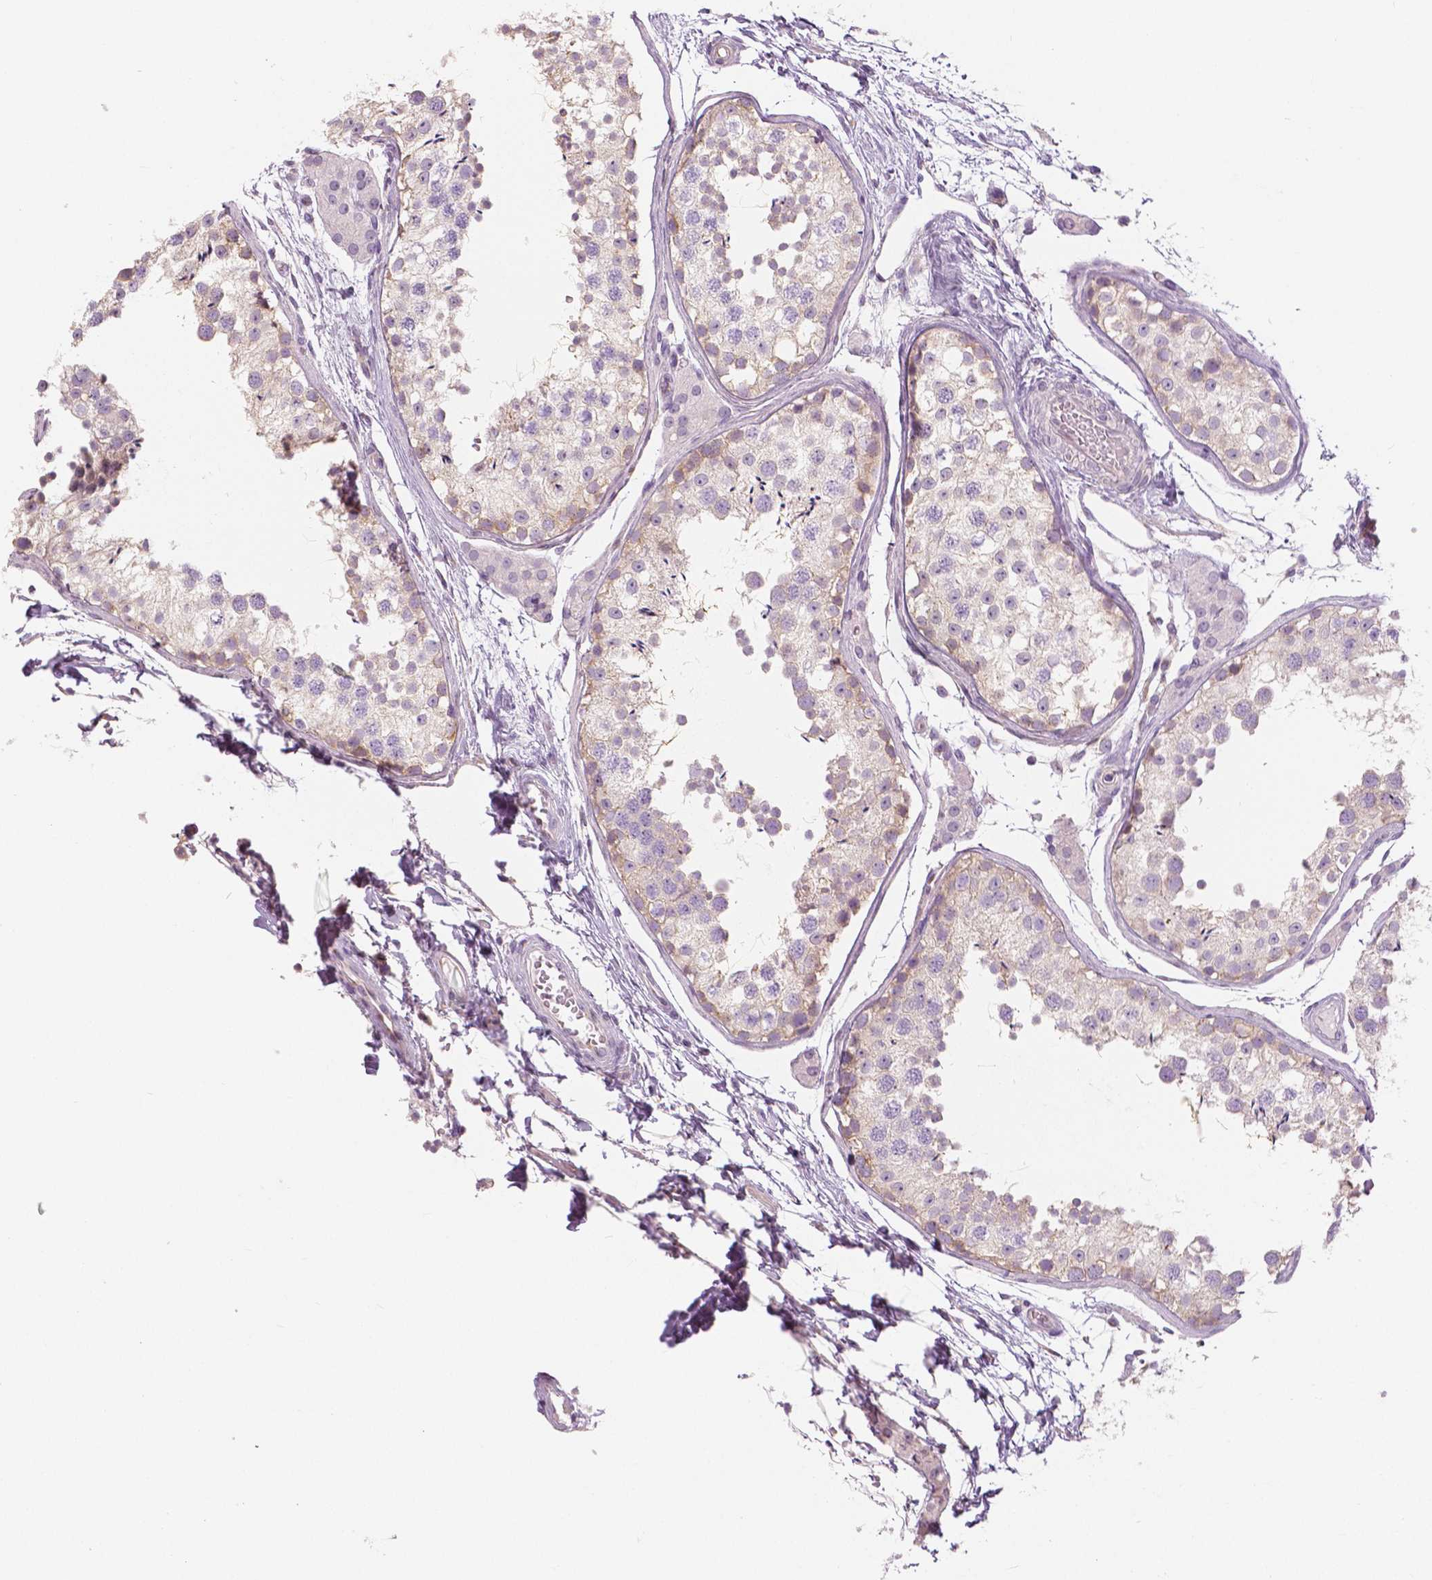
{"staining": {"intensity": "weak", "quantity": "25%-75%", "location": "cytoplasmic/membranous"}, "tissue": "testis", "cell_type": "Cells in seminiferous ducts", "image_type": "normal", "snomed": [{"axis": "morphology", "description": "Normal tissue, NOS"}, {"axis": "topography", "description": "Testis"}], "caption": "The histopathology image shows immunohistochemical staining of unremarkable testis. There is weak cytoplasmic/membranous staining is appreciated in approximately 25%-75% of cells in seminiferous ducts. The staining was performed using DAB, with brown indicating positive protein expression. Nuclei are stained blue with hematoxylin.", "gene": "SLC24A1", "patient": {"sex": "male", "age": 29}}